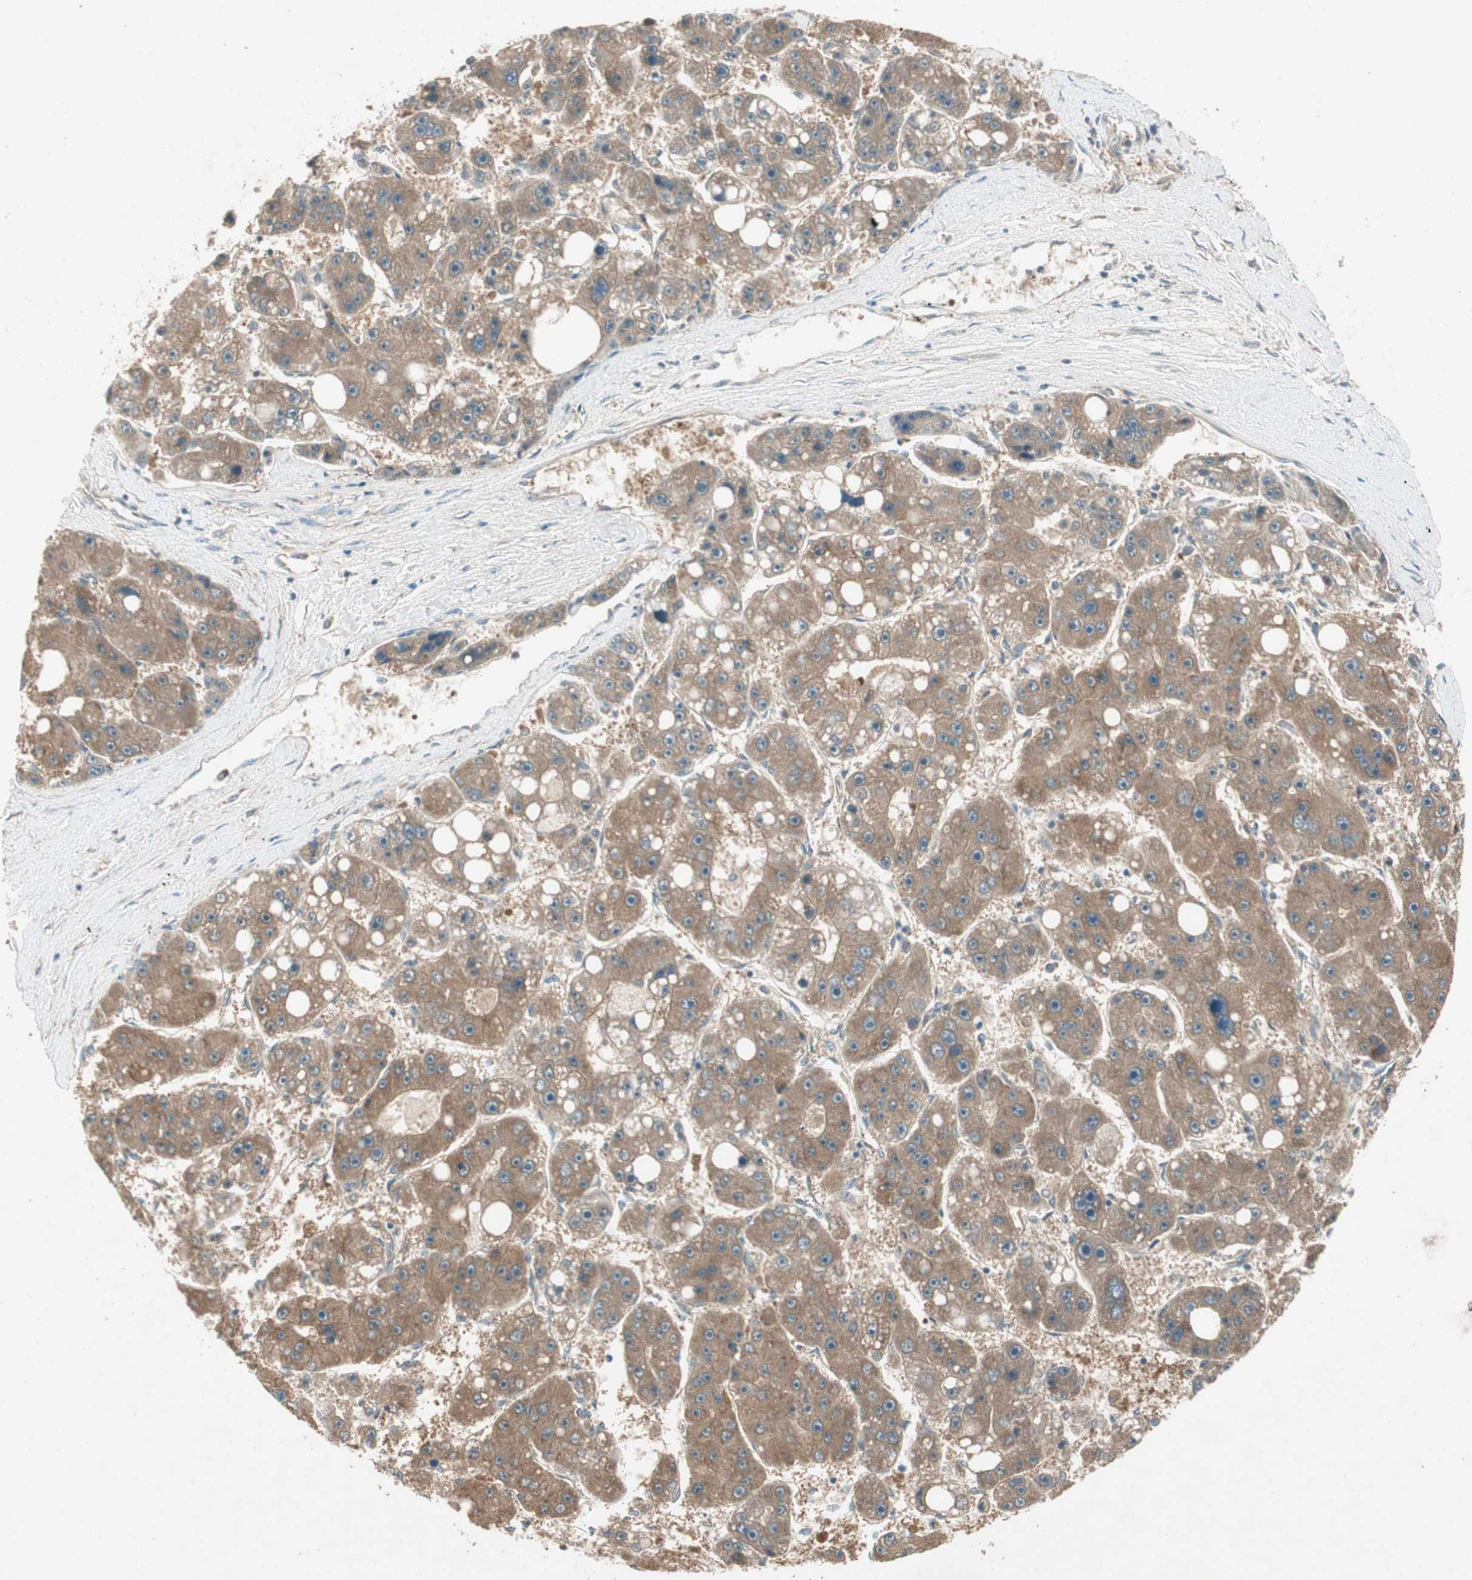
{"staining": {"intensity": "moderate", "quantity": ">75%", "location": "cytoplasmic/membranous"}, "tissue": "liver cancer", "cell_type": "Tumor cells", "image_type": "cancer", "snomed": [{"axis": "morphology", "description": "Carcinoma, Hepatocellular, NOS"}, {"axis": "topography", "description": "Liver"}], "caption": "This micrograph exhibits IHC staining of liver hepatocellular carcinoma, with medium moderate cytoplasmic/membranous positivity in about >75% of tumor cells.", "gene": "NCLN", "patient": {"sex": "female", "age": 61}}